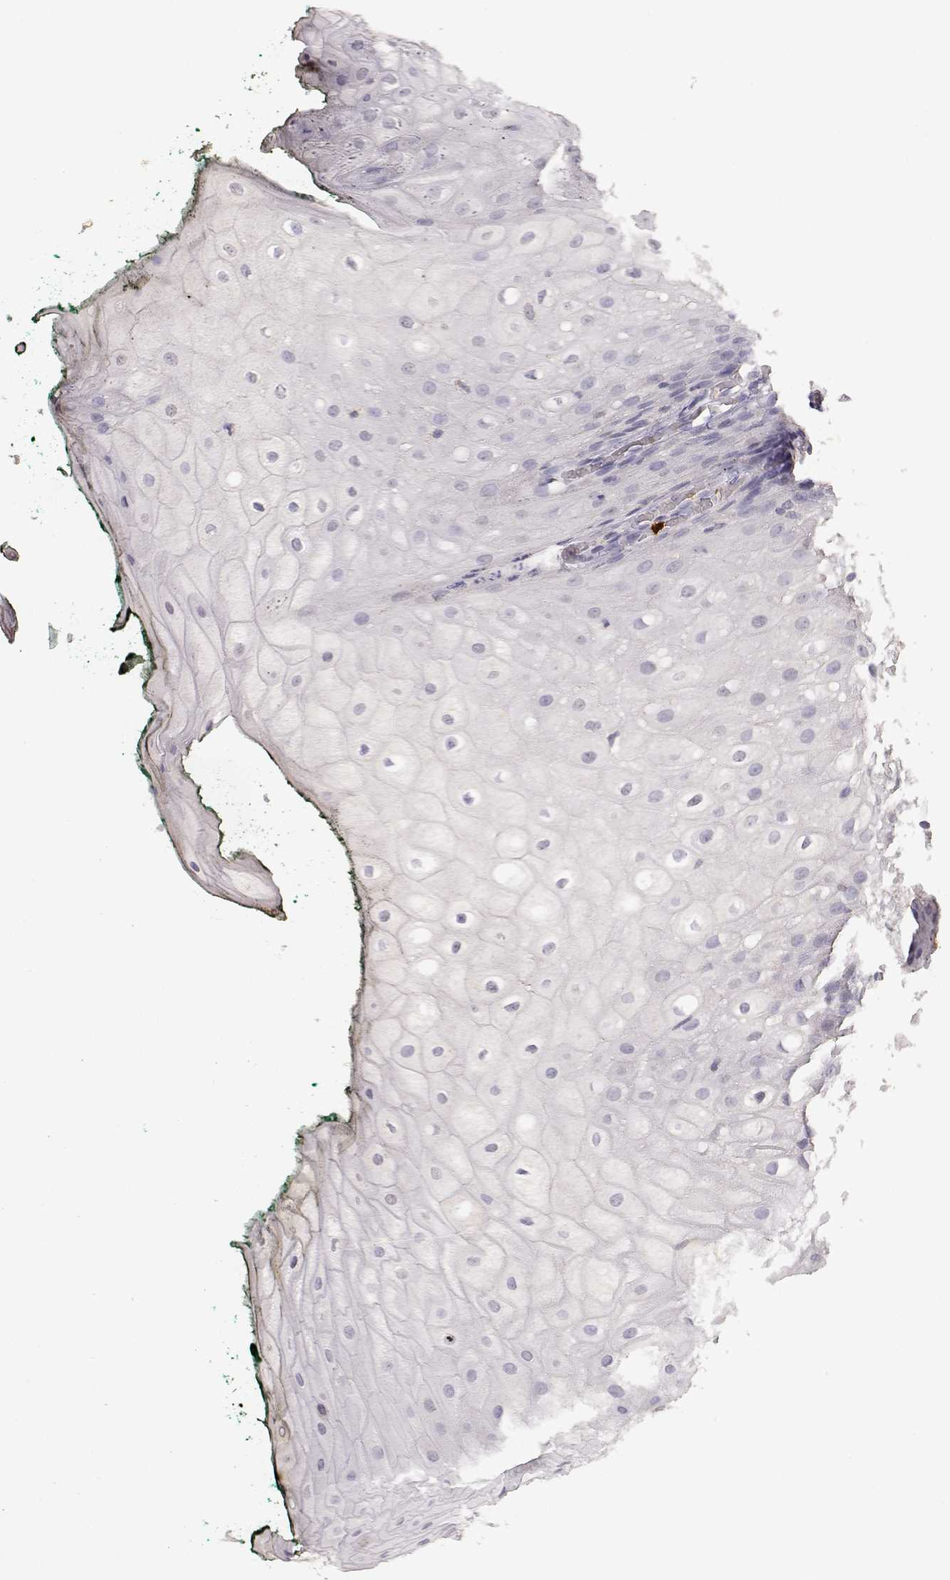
{"staining": {"intensity": "negative", "quantity": "none", "location": "none"}, "tissue": "oral mucosa", "cell_type": "Squamous epithelial cells", "image_type": "normal", "snomed": [{"axis": "morphology", "description": "Normal tissue, NOS"}, {"axis": "topography", "description": "Oral tissue"}, {"axis": "topography", "description": "Head-Neck"}], "caption": "Human oral mucosa stained for a protein using immunohistochemistry demonstrates no positivity in squamous epithelial cells.", "gene": "TNFRSF10C", "patient": {"sex": "female", "age": 68}}